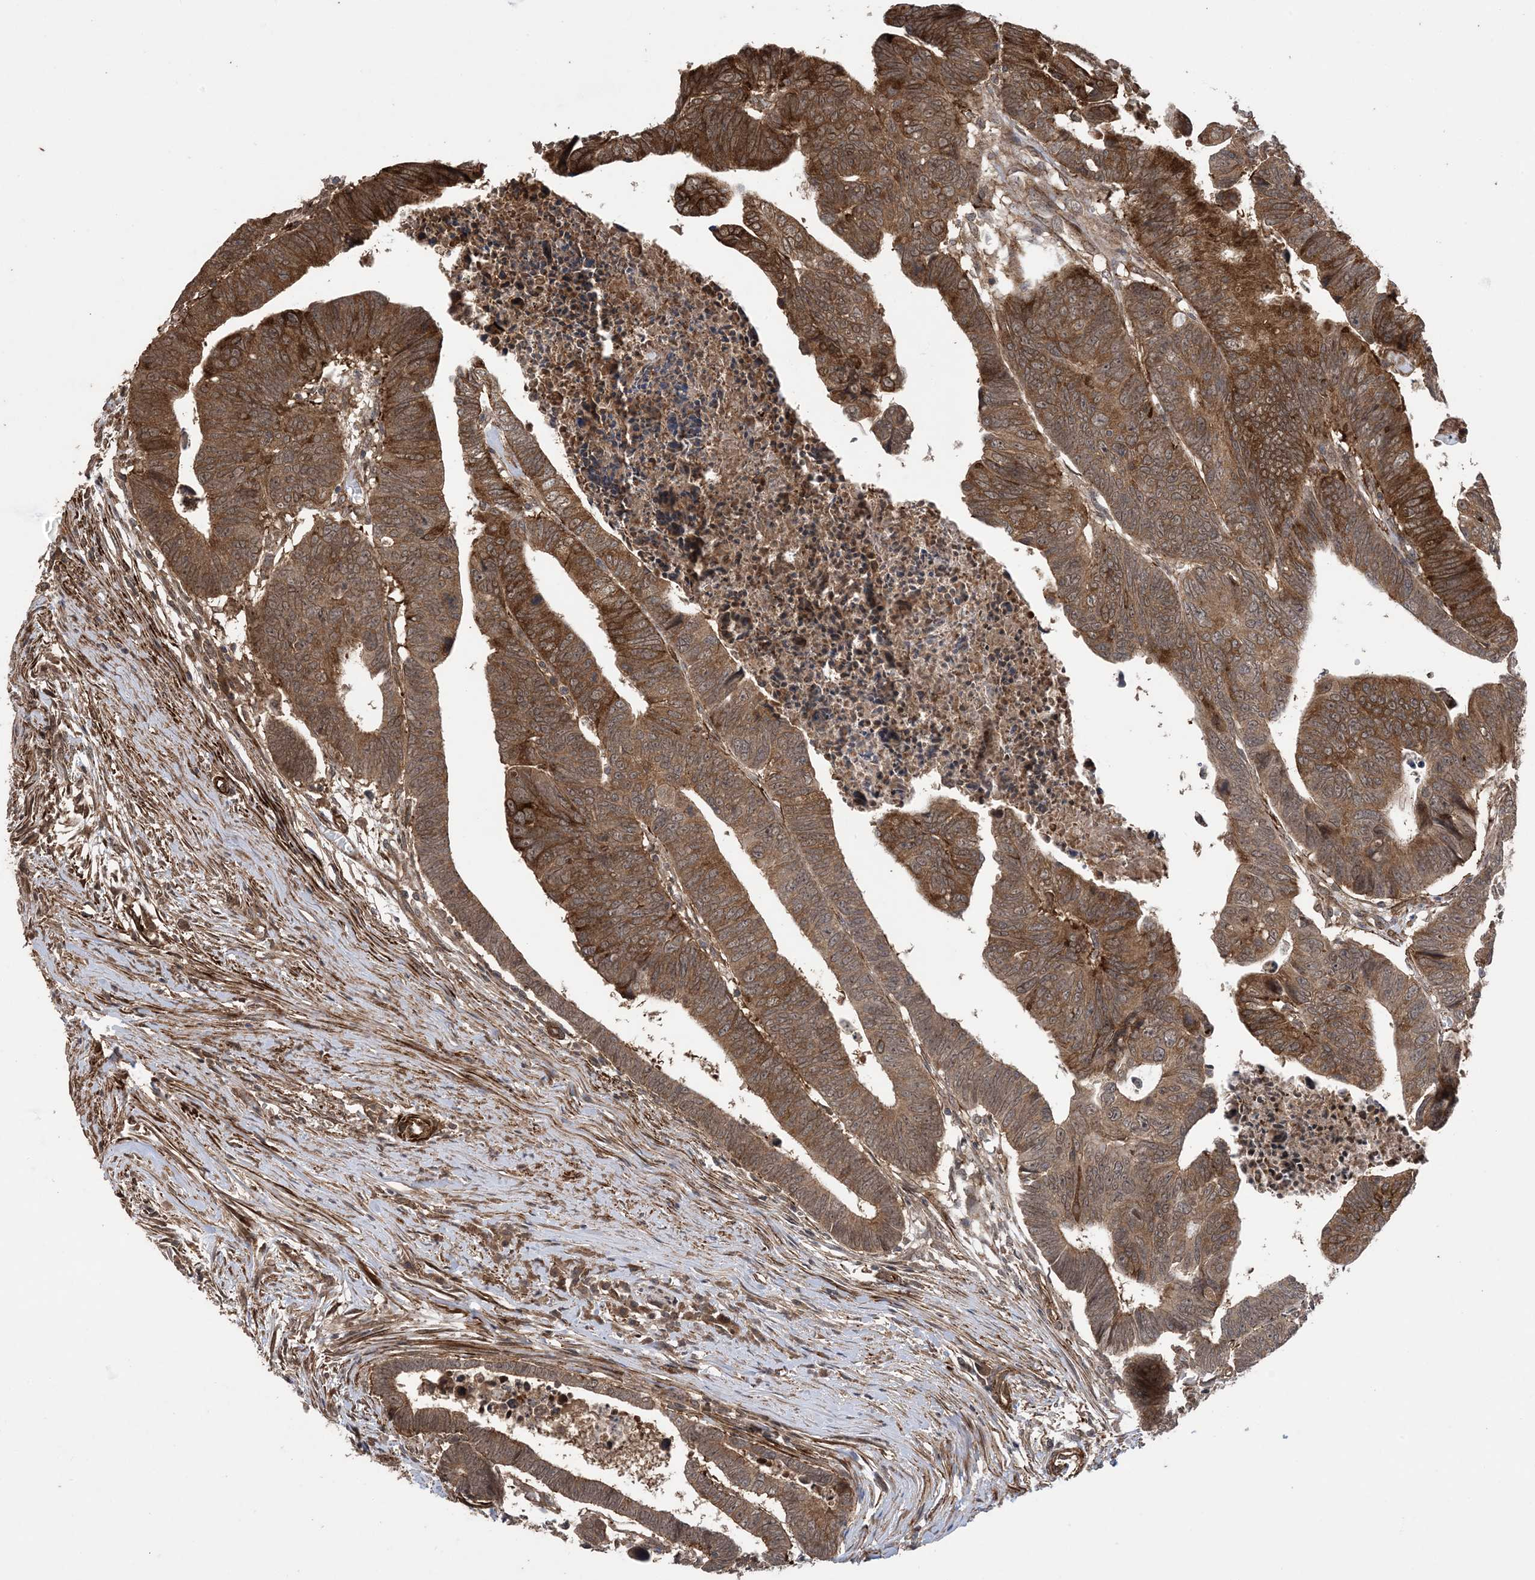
{"staining": {"intensity": "moderate", "quantity": ">75%", "location": "cytoplasmic/membranous"}, "tissue": "colorectal cancer", "cell_type": "Tumor cells", "image_type": "cancer", "snomed": [{"axis": "morphology", "description": "Adenocarcinoma, NOS"}, {"axis": "topography", "description": "Rectum"}], "caption": "Adenocarcinoma (colorectal) stained with DAB (3,3'-diaminobenzidine) immunohistochemistry (IHC) reveals medium levels of moderate cytoplasmic/membranous positivity in about >75% of tumor cells.", "gene": "ZNF511", "patient": {"sex": "female", "age": 65}}